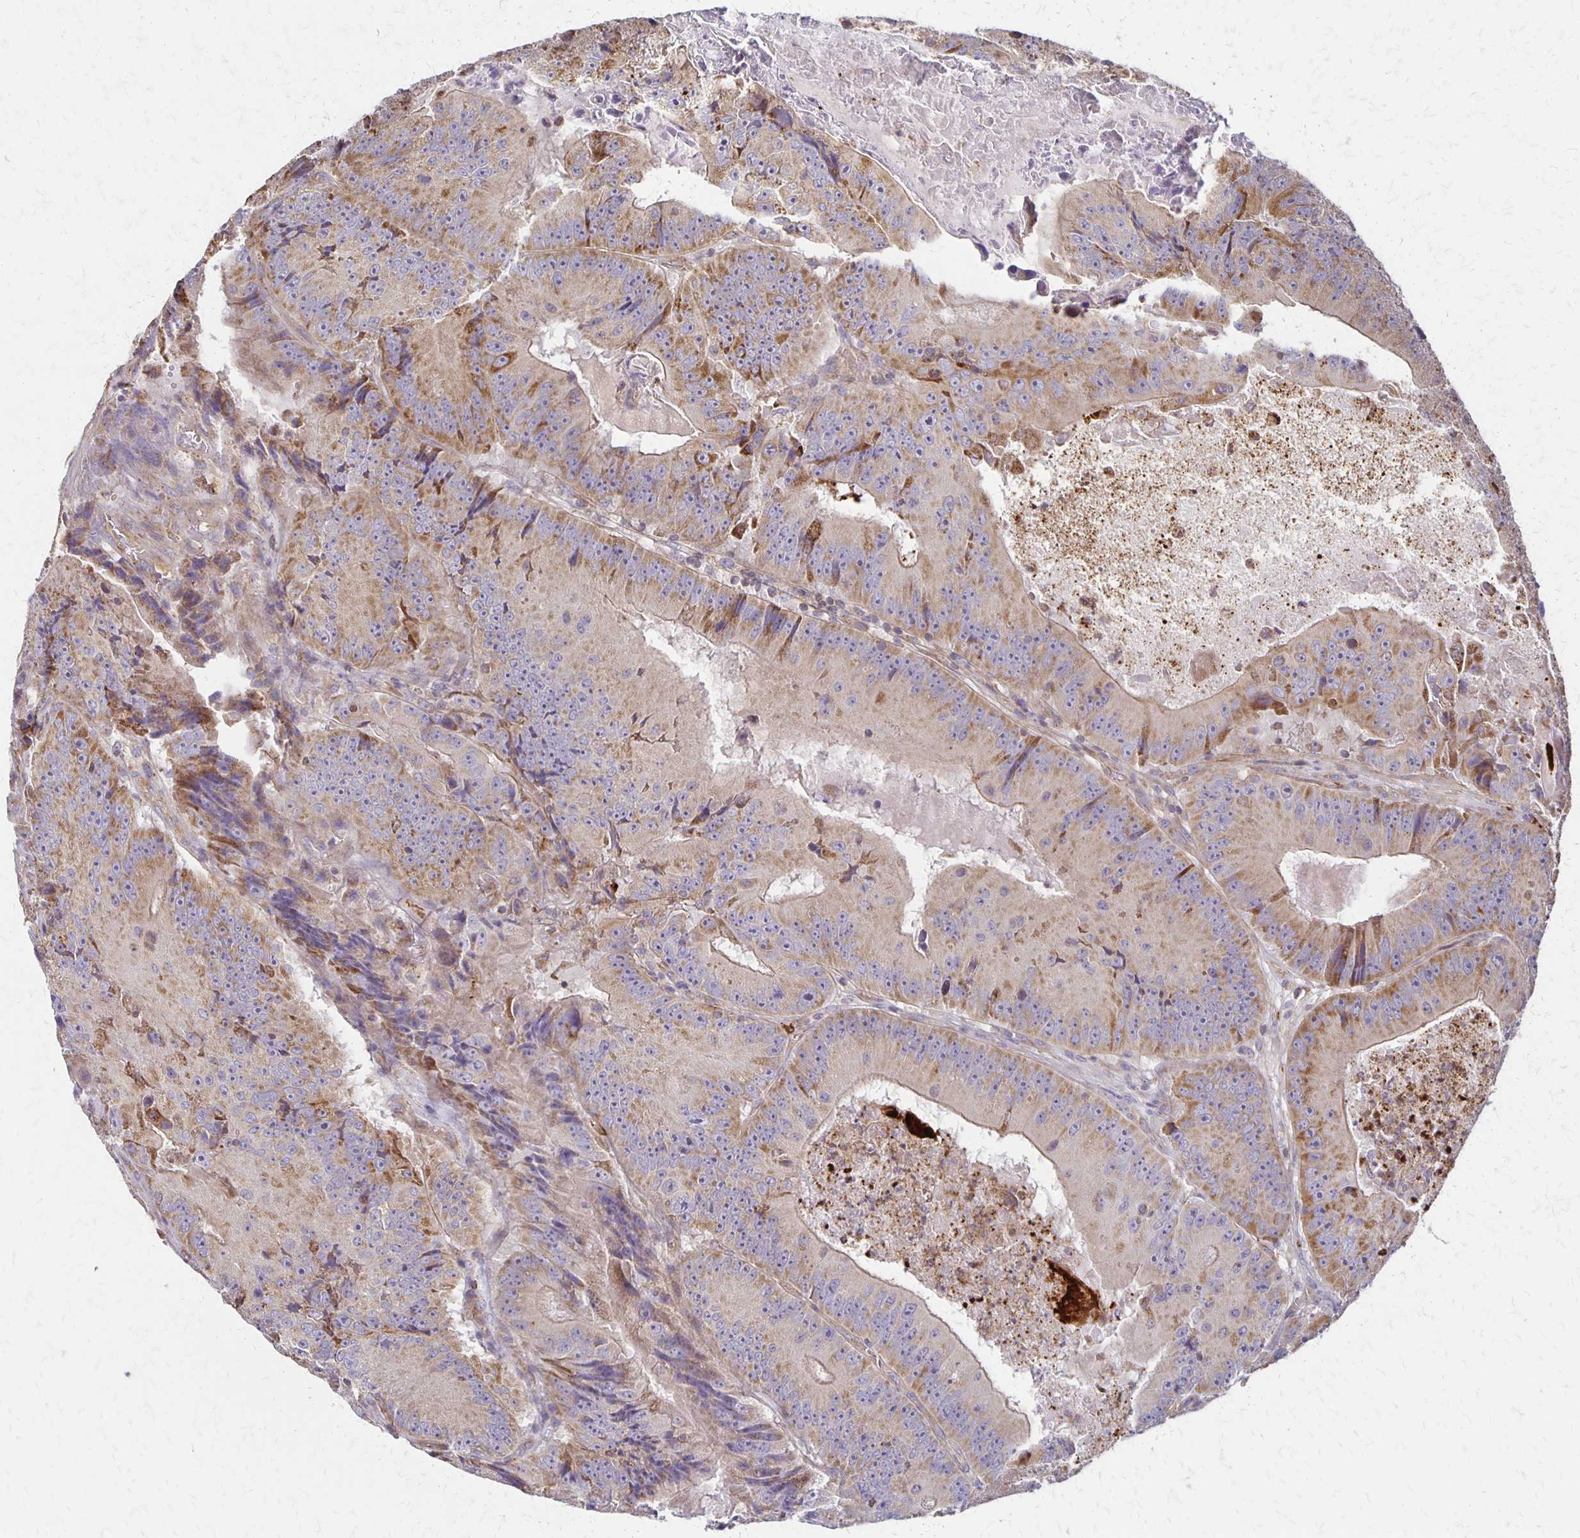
{"staining": {"intensity": "weak", "quantity": ">75%", "location": "cytoplasmic/membranous"}, "tissue": "colorectal cancer", "cell_type": "Tumor cells", "image_type": "cancer", "snomed": [{"axis": "morphology", "description": "Adenocarcinoma, NOS"}, {"axis": "topography", "description": "Colon"}], "caption": "Colorectal cancer stained with immunohistochemistry exhibits weak cytoplasmic/membranous expression in approximately >75% of tumor cells.", "gene": "EIF4EBP2", "patient": {"sex": "female", "age": 86}}